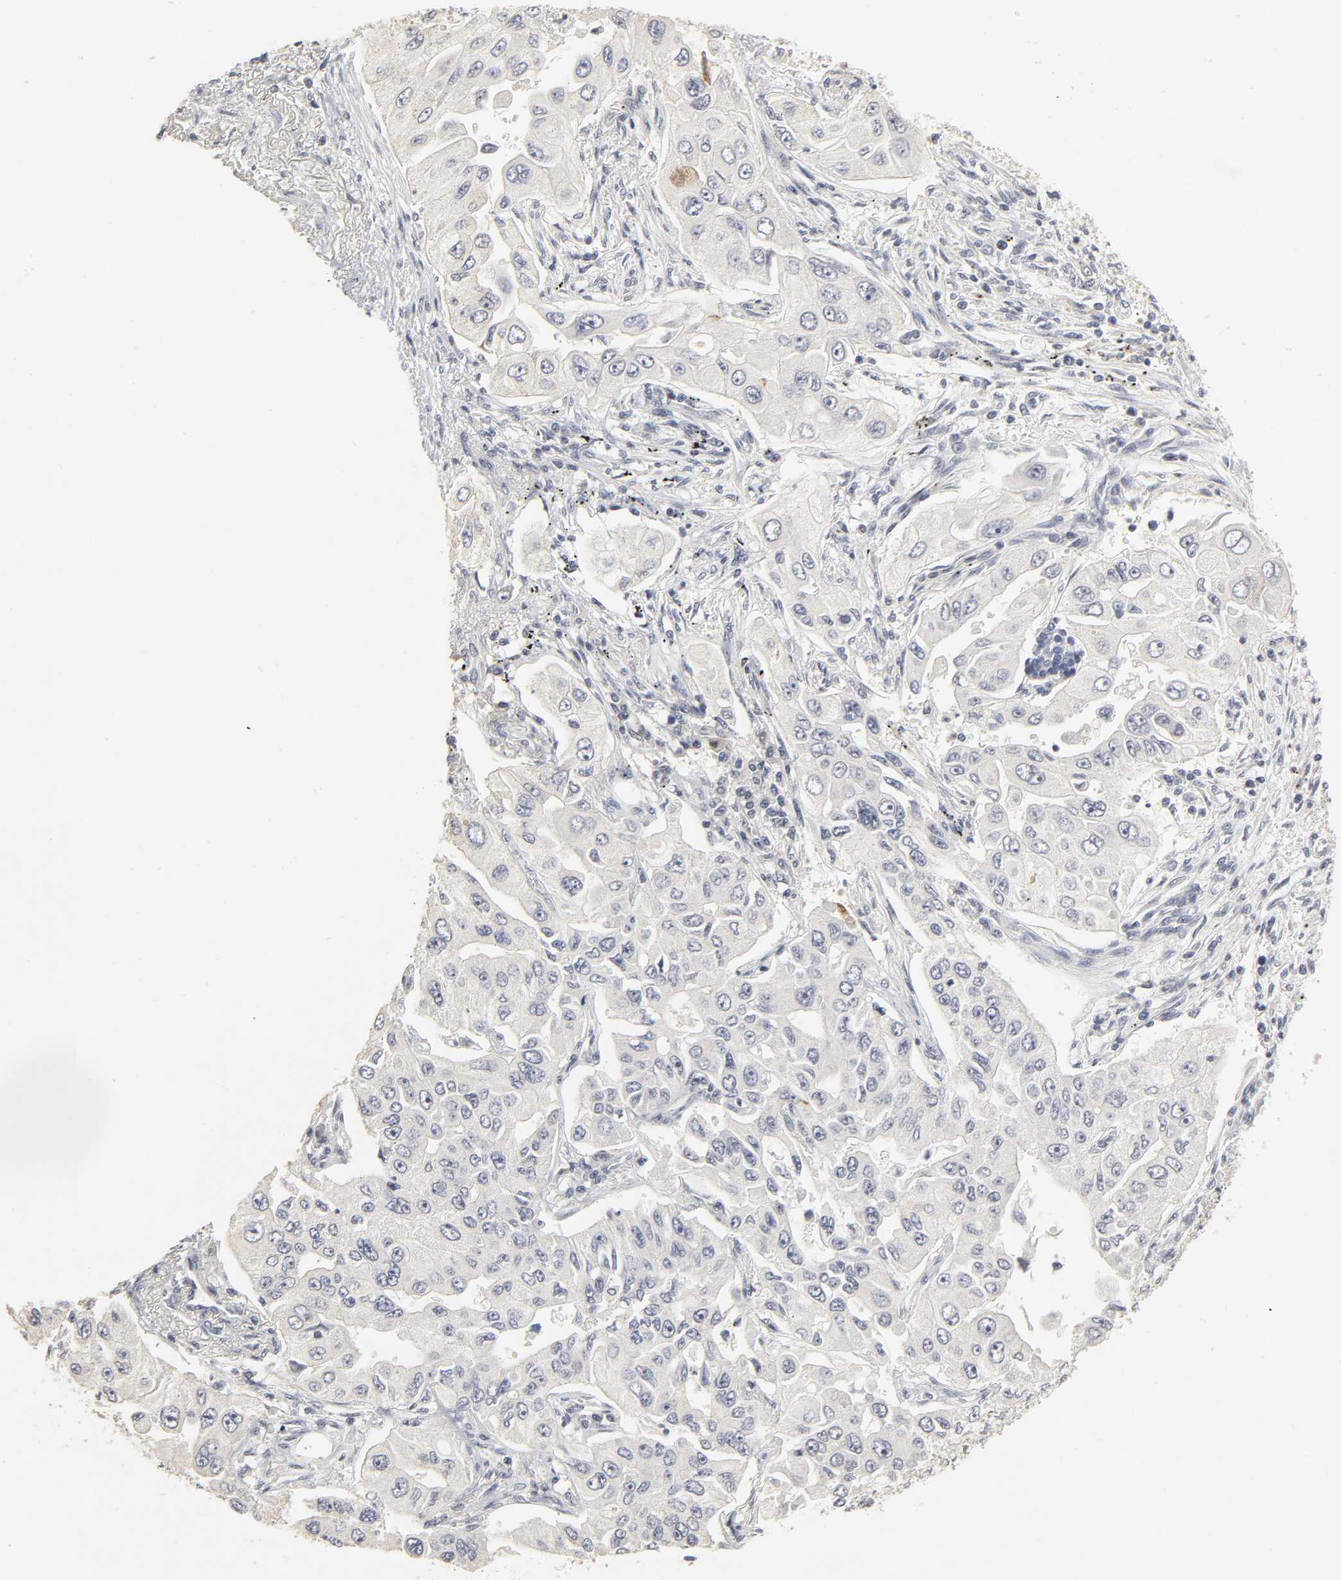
{"staining": {"intensity": "negative", "quantity": "none", "location": "none"}, "tissue": "lung cancer", "cell_type": "Tumor cells", "image_type": "cancer", "snomed": [{"axis": "morphology", "description": "Adenocarcinoma, NOS"}, {"axis": "topography", "description": "Lung"}], "caption": "A high-resolution image shows IHC staining of lung cancer (adenocarcinoma), which shows no significant expression in tumor cells.", "gene": "TCAP", "patient": {"sex": "male", "age": 84}}